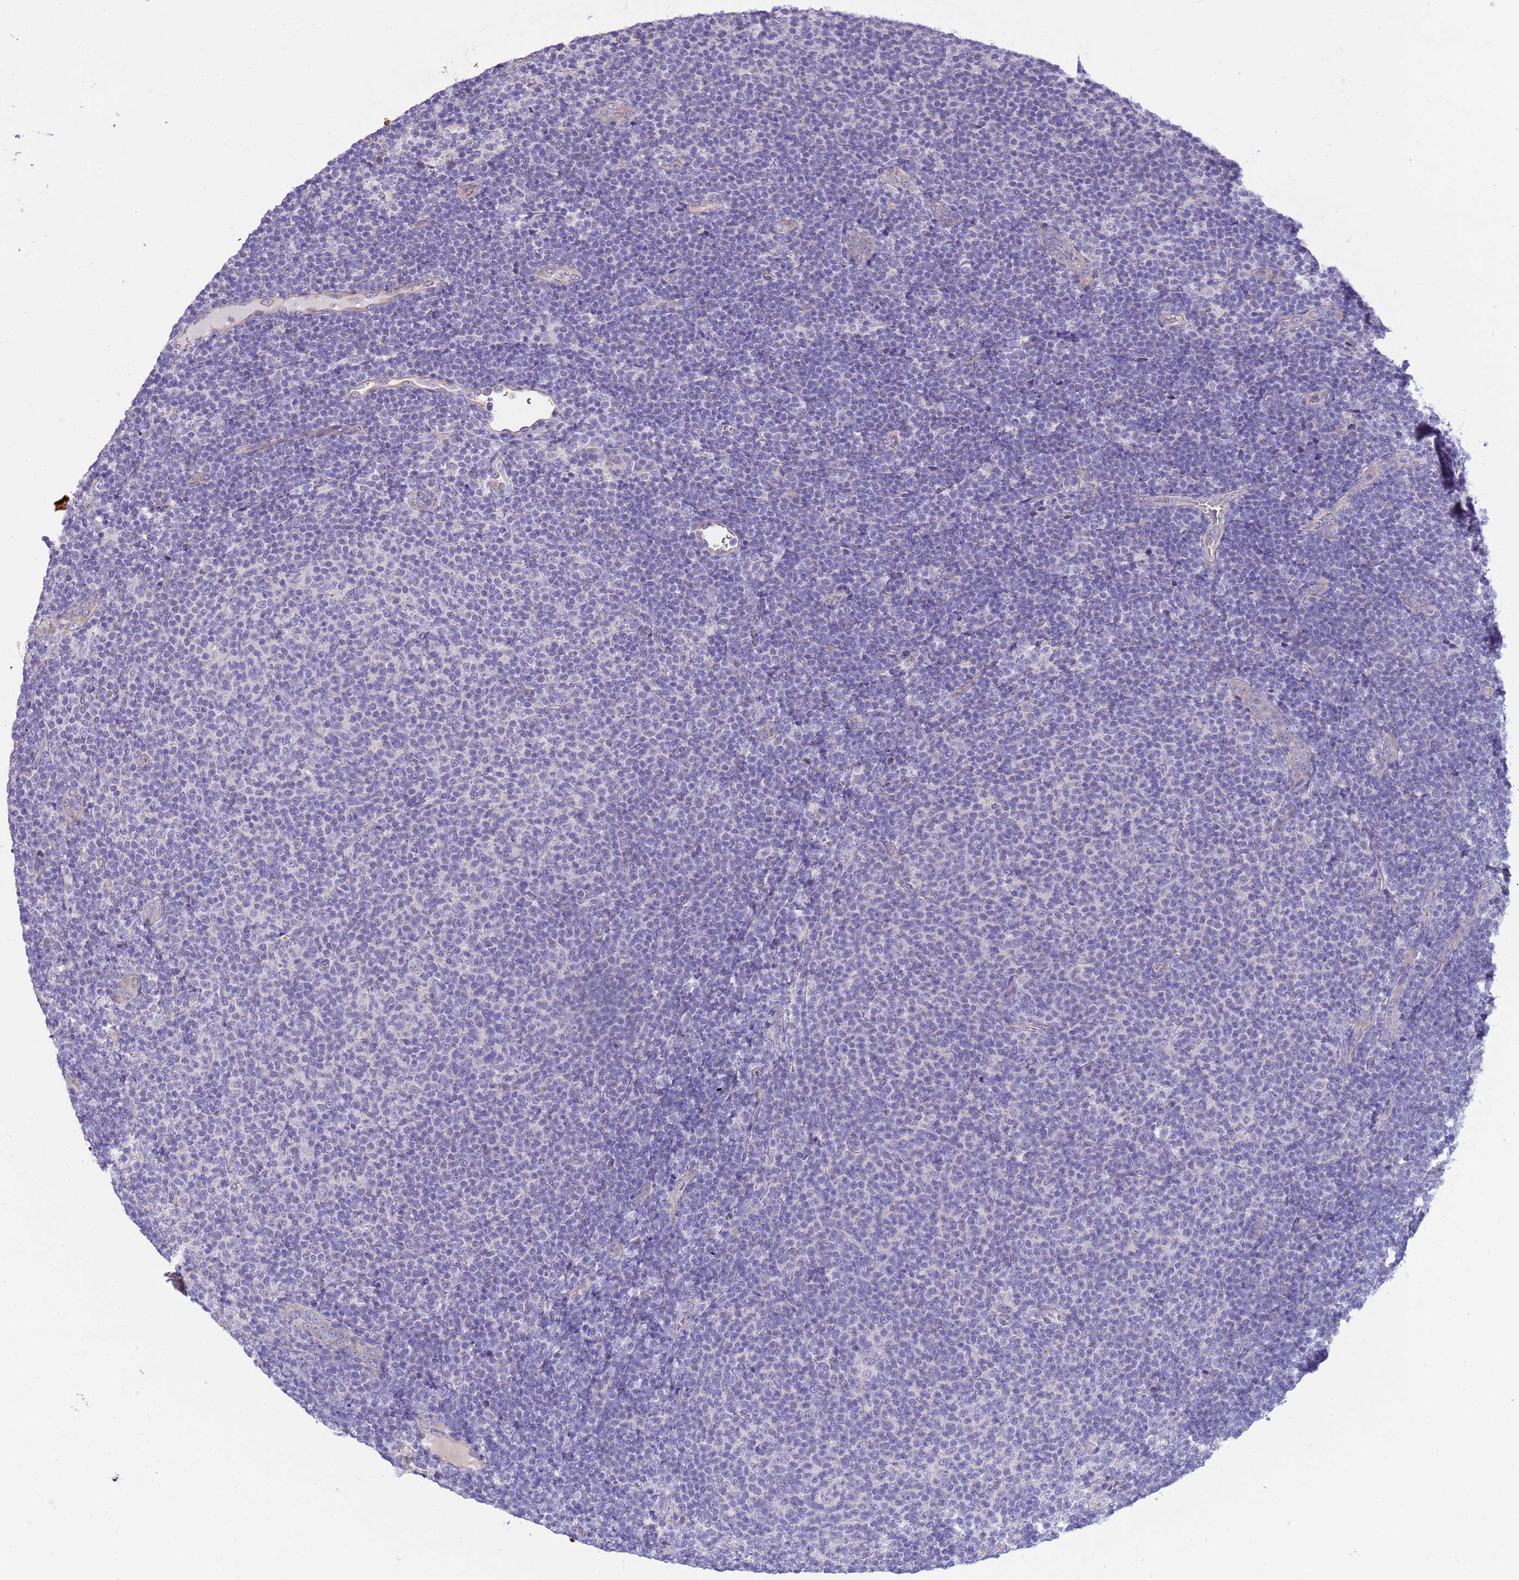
{"staining": {"intensity": "negative", "quantity": "none", "location": "none"}, "tissue": "lymphoma", "cell_type": "Tumor cells", "image_type": "cancer", "snomed": [{"axis": "morphology", "description": "Malignant lymphoma, non-Hodgkin's type, Low grade"}, {"axis": "topography", "description": "Lymph node"}], "caption": "Photomicrograph shows no protein expression in tumor cells of lymphoma tissue.", "gene": "RIPPLY2", "patient": {"sex": "male", "age": 66}}